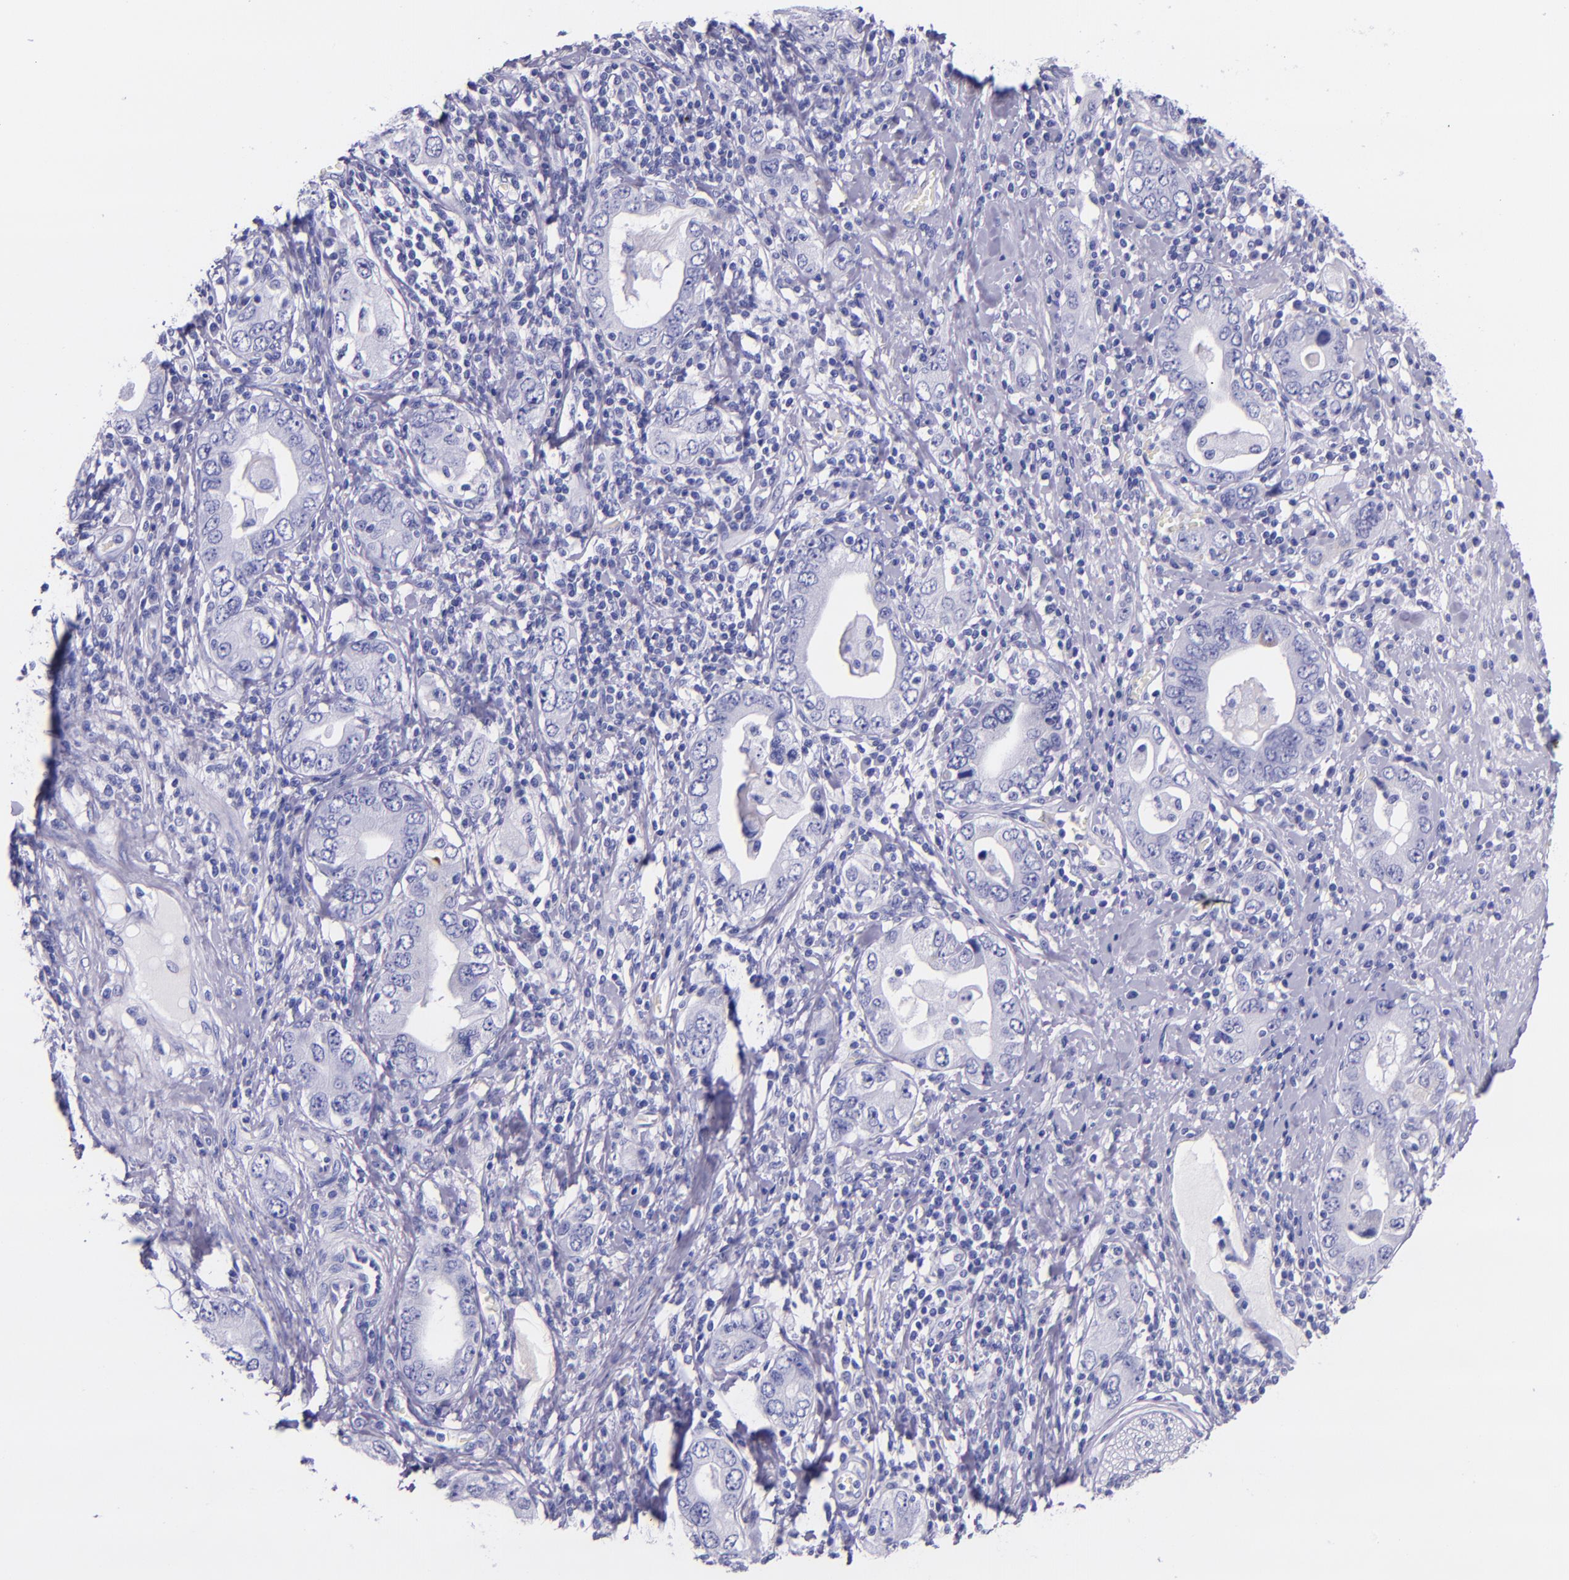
{"staining": {"intensity": "negative", "quantity": "none", "location": "none"}, "tissue": "stomach cancer", "cell_type": "Tumor cells", "image_type": "cancer", "snomed": [{"axis": "morphology", "description": "Adenocarcinoma, NOS"}, {"axis": "topography", "description": "Stomach, lower"}], "caption": "An IHC image of stomach cancer (adenocarcinoma) is shown. There is no staining in tumor cells of stomach cancer (adenocarcinoma). The staining is performed using DAB (3,3'-diaminobenzidine) brown chromogen with nuclei counter-stained in using hematoxylin.", "gene": "SLPI", "patient": {"sex": "female", "age": 93}}